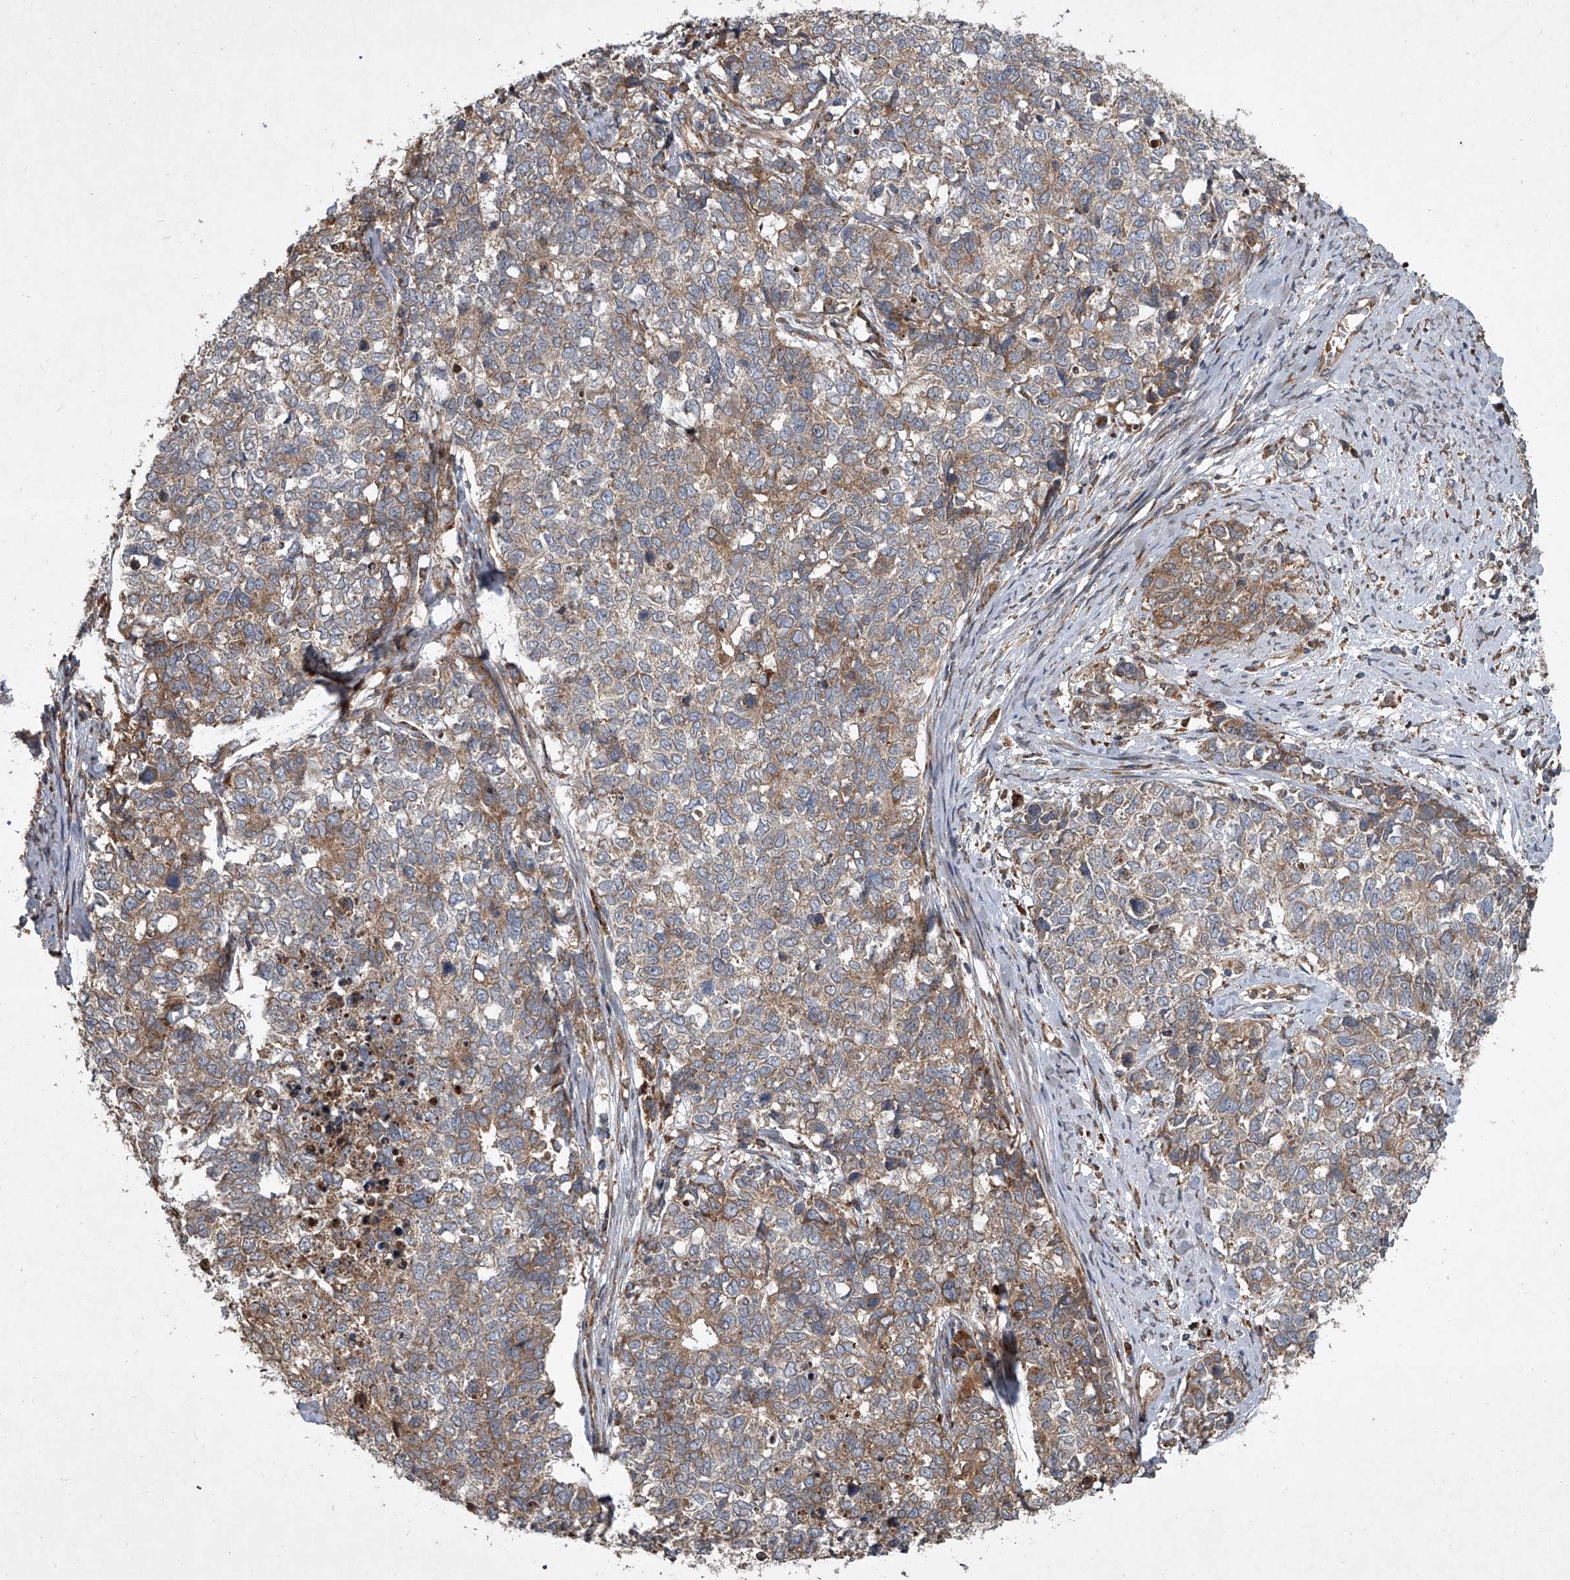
{"staining": {"intensity": "moderate", "quantity": "25%-75%", "location": "cytoplasmic/membranous"}, "tissue": "cervical cancer", "cell_type": "Tumor cells", "image_type": "cancer", "snomed": [{"axis": "morphology", "description": "Squamous cell carcinoma, NOS"}, {"axis": "topography", "description": "Cervix"}], "caption": "A brown stain highlights moderate cytoplasmic/membranous positivity of a protein in cervical cancer (squamous cell carcinoma) tumor cells. The staining is performed using DAB (3,3'-diaminobenzidine) brown chromogen to label protein expression. The nuclei are counter-stained blue using hematoxylin.", "gene": "EVA1C", "patient": {"sex": "female", "age": 63}}